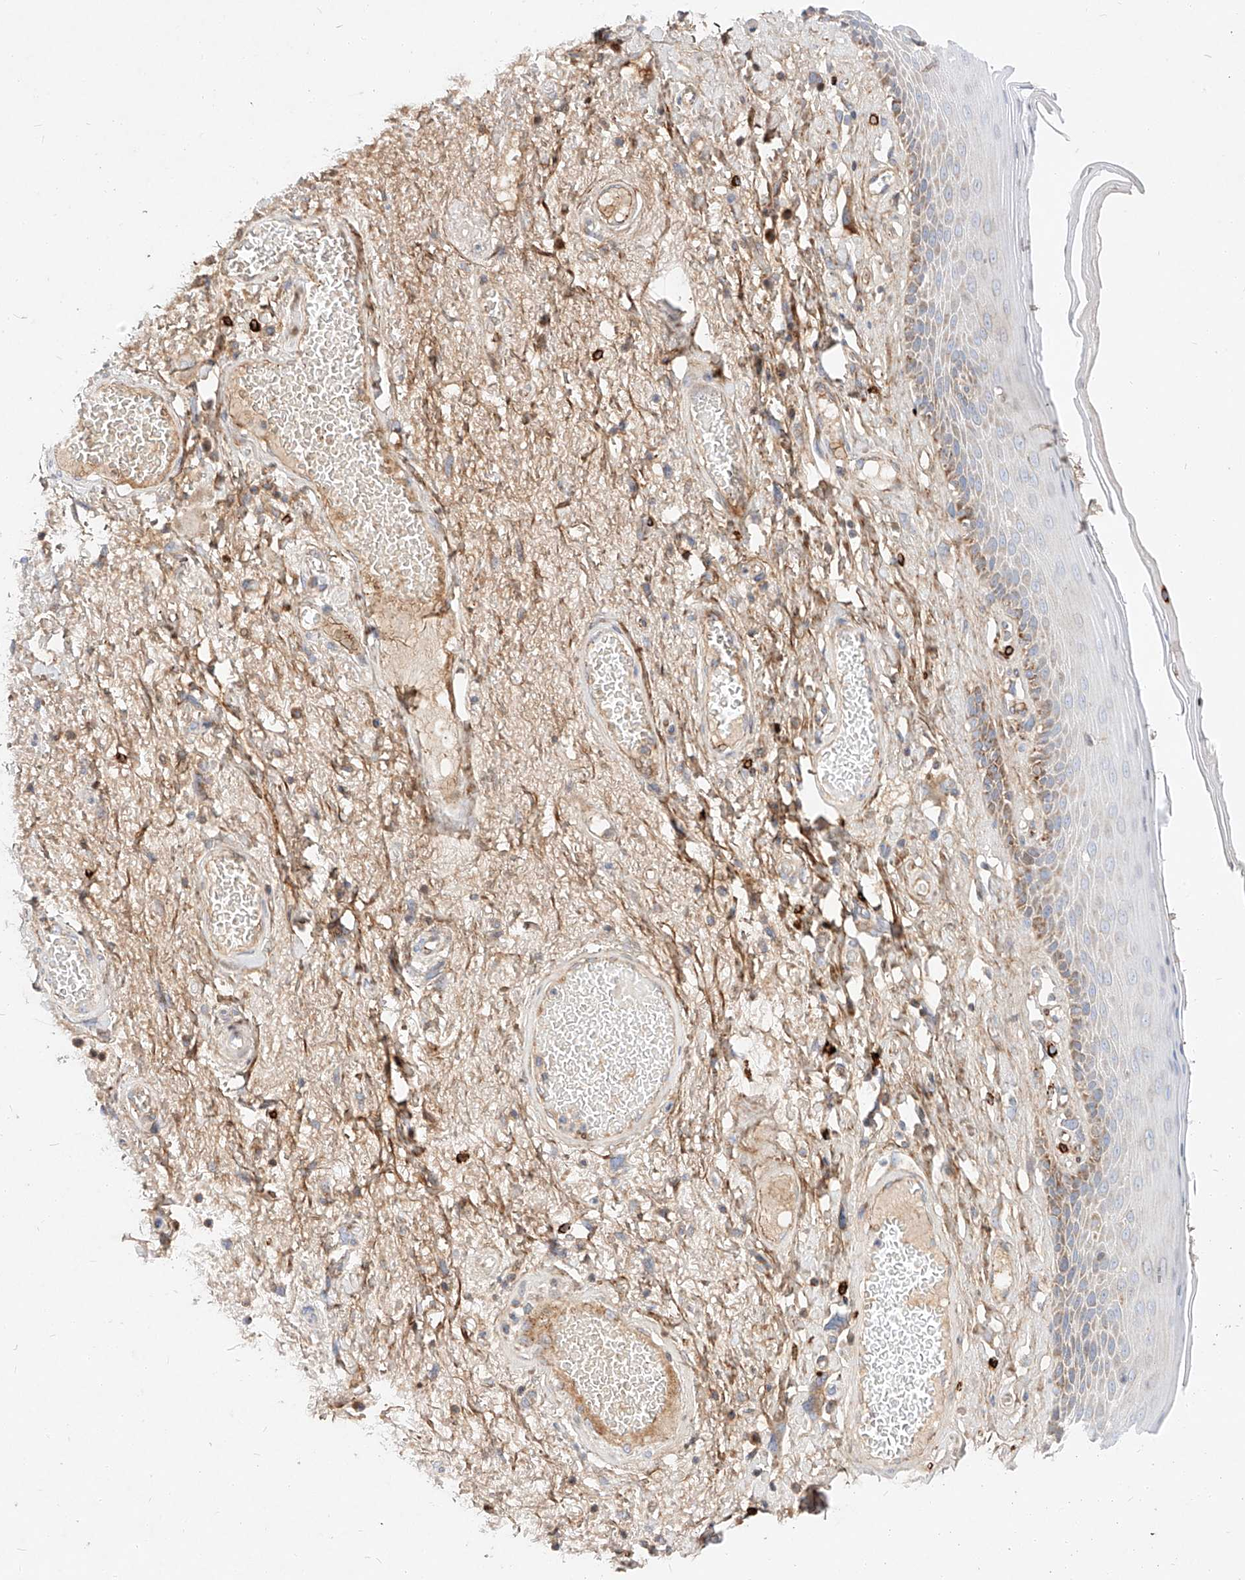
{"staining": {"intensity": "moderate", "quantity": "<25%", "location": "cytoplasmic/membranous"}, "tissue": "skin", "cell_type": "Epidermal cells", "image_type": "normal", "snomed": [{"axis": "morphology", "description": "Normal tissue, NOS"}, {"axis": "topography", "description": "Anal"}], "caption": "This image displays normal skin stained with immunohistochemistry (IHC) to label a protein in brown. The cytoplasmic/membranous of epidermal cells show moderate positivity for the protein. Nuclei are counter-stained blue.", "gene": "OSGEPL1", "patient": {"sex": "male", "age": 69}}